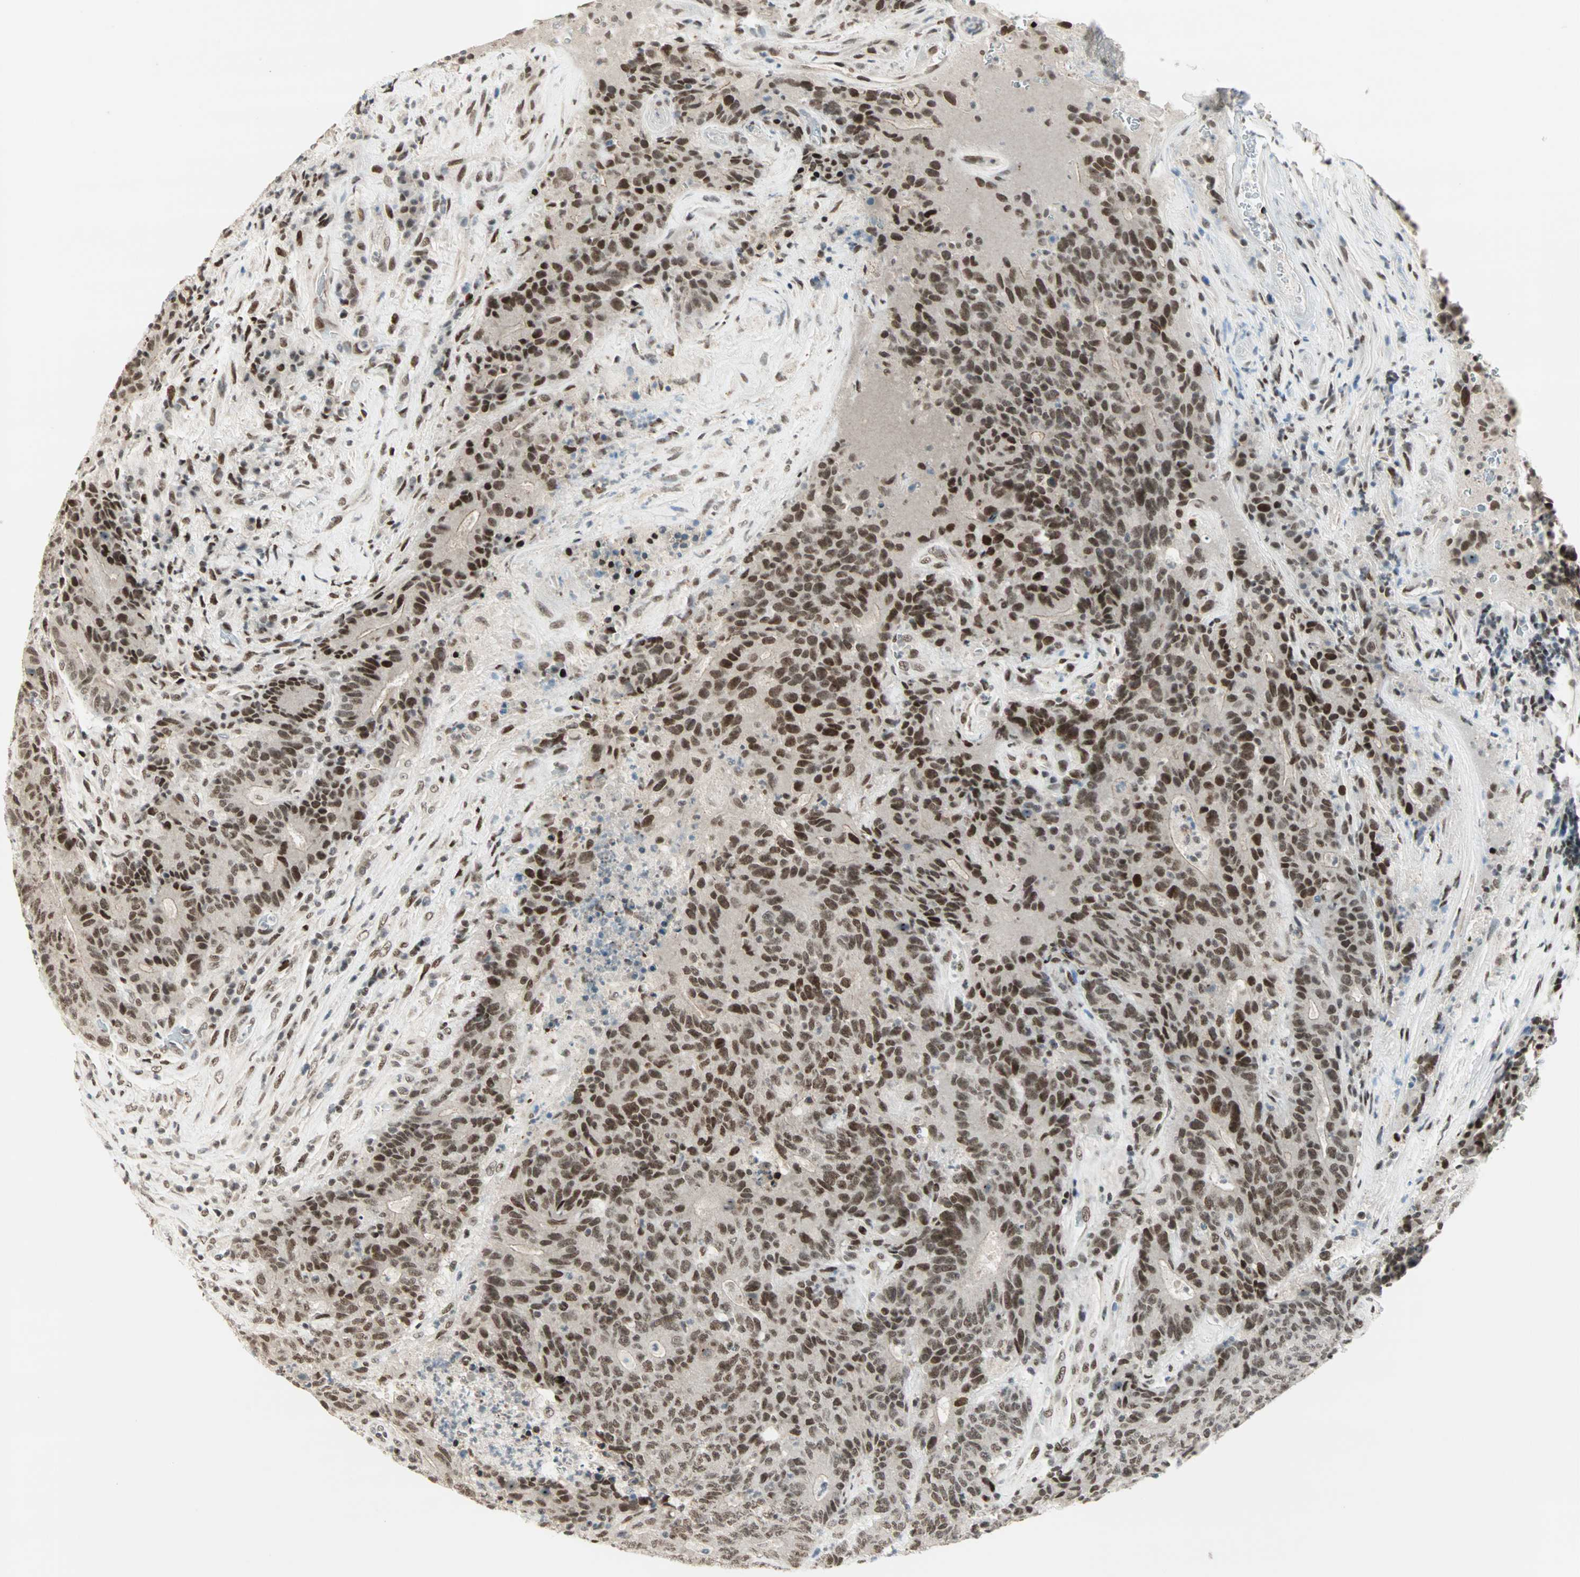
{"staining": {"intensity": "strong", "quantity": ">75%", "location": "nuclear"}, "tissue": "colorectal cancer", "cell_type": "Tumor cells", "image_type": "cancer", "snomed": [{"axis": "morphology", "description": "Normal tissue, NOS"}, {"axis": "morphology", "description": "Adenocarcinoma, NOS"}, {"axis": "topography", "description": "Colon"}], "caption": "A micrograph of human colorectal cancer (adenocarcinoma) stained for a protein shows strong nuclear brown staining in tumor cells.", "gene": "BLM", "patient": {"sex": "female", "age": 75}}